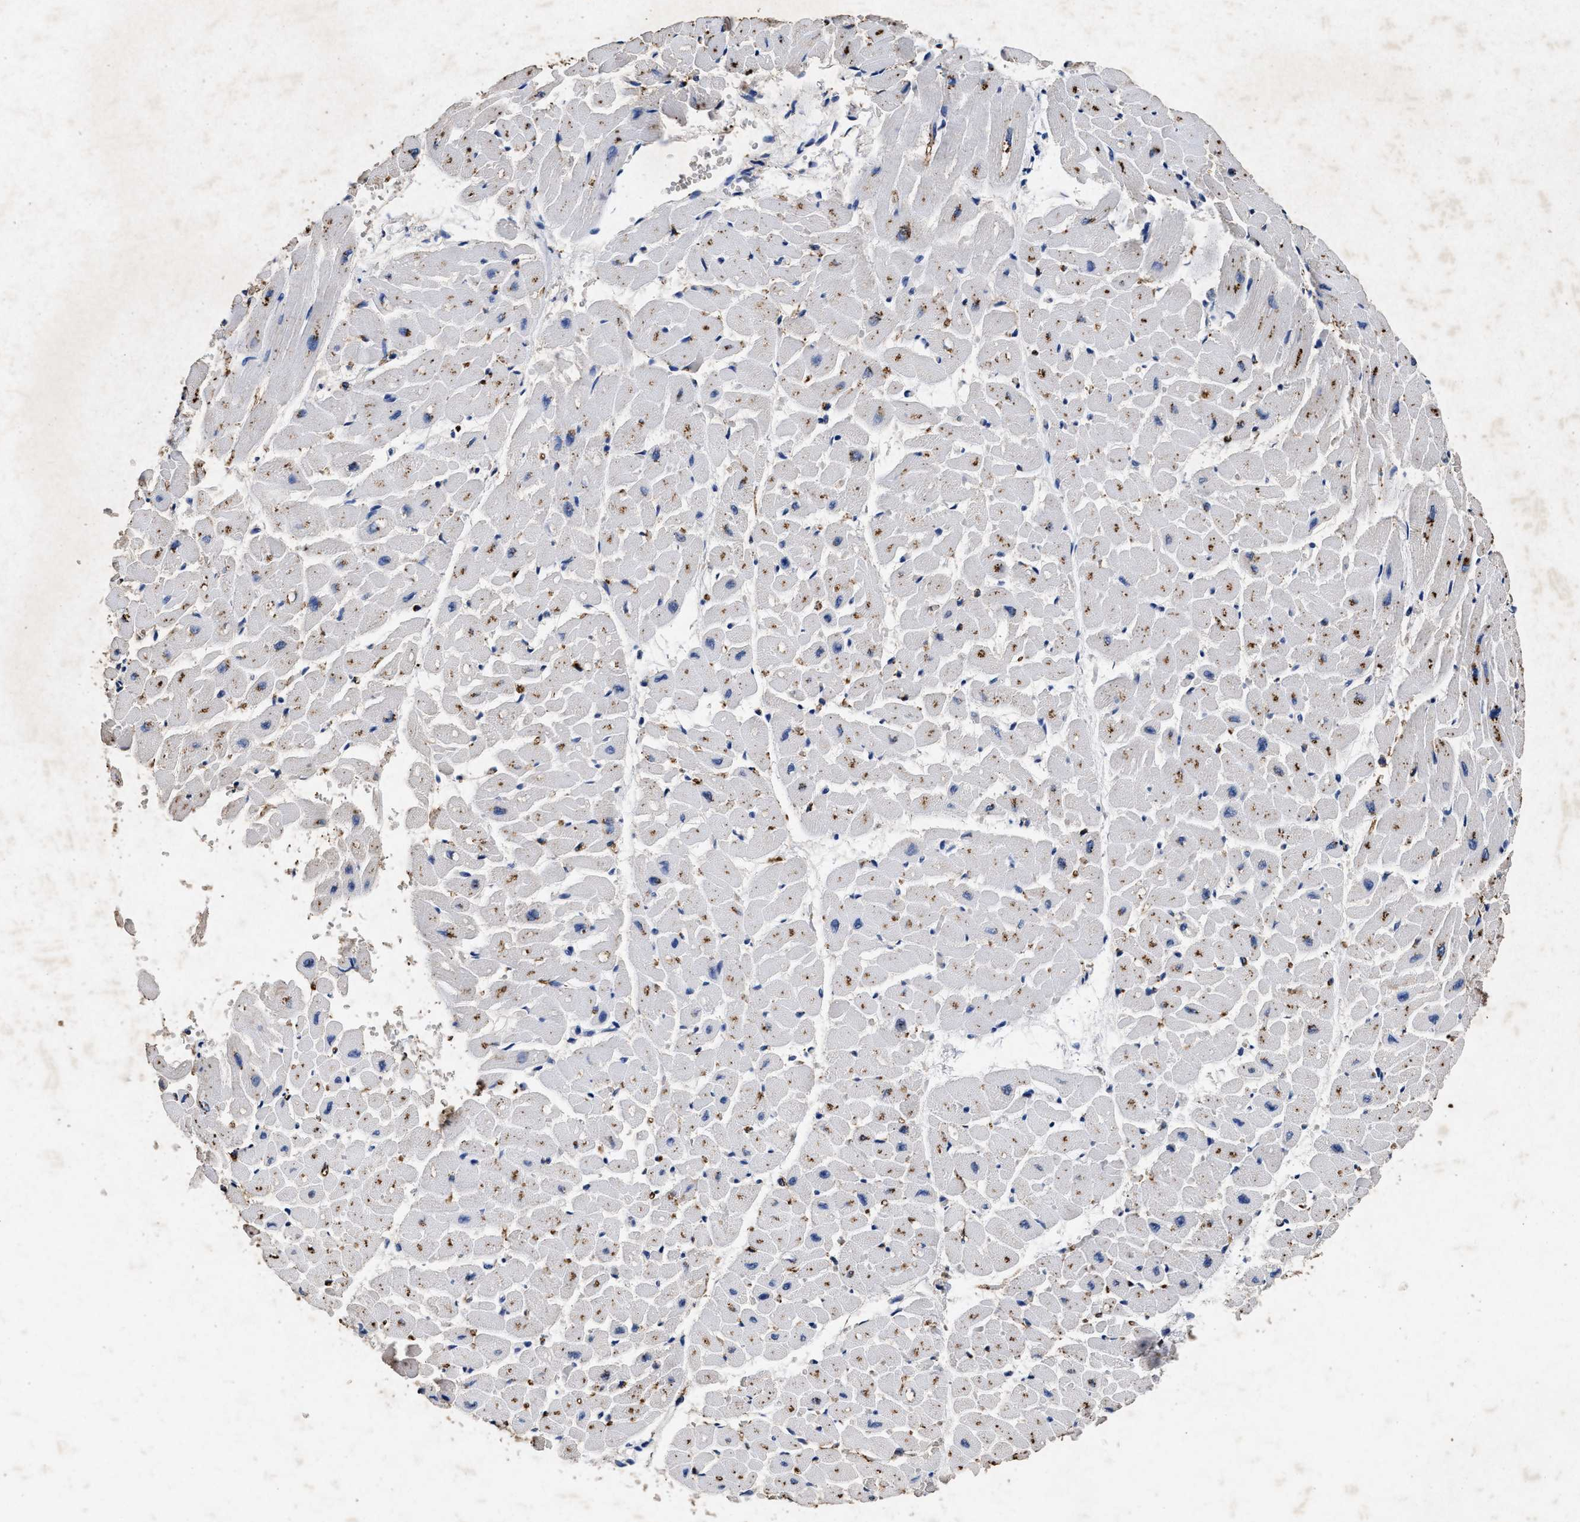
{"staining": {"intensity": "moderate", "quantity": "<25%", "location": "cytoplasmic/membranous"}, "tissue": "heart muscle", "cell_type": "Cardiomyocytes", "image_type": "normal", "snomed": [{"axis": "morphology", "description": "Normal tissue, NOS"}, {"axis": "topography", "description": "Heart"}], "caption": "Human heart muscle stained with a protein marker reveals moderate staining in cardiomyocytes.", "gene": "LTB4R2", "patient": {"sex": "male", "age": 45}}